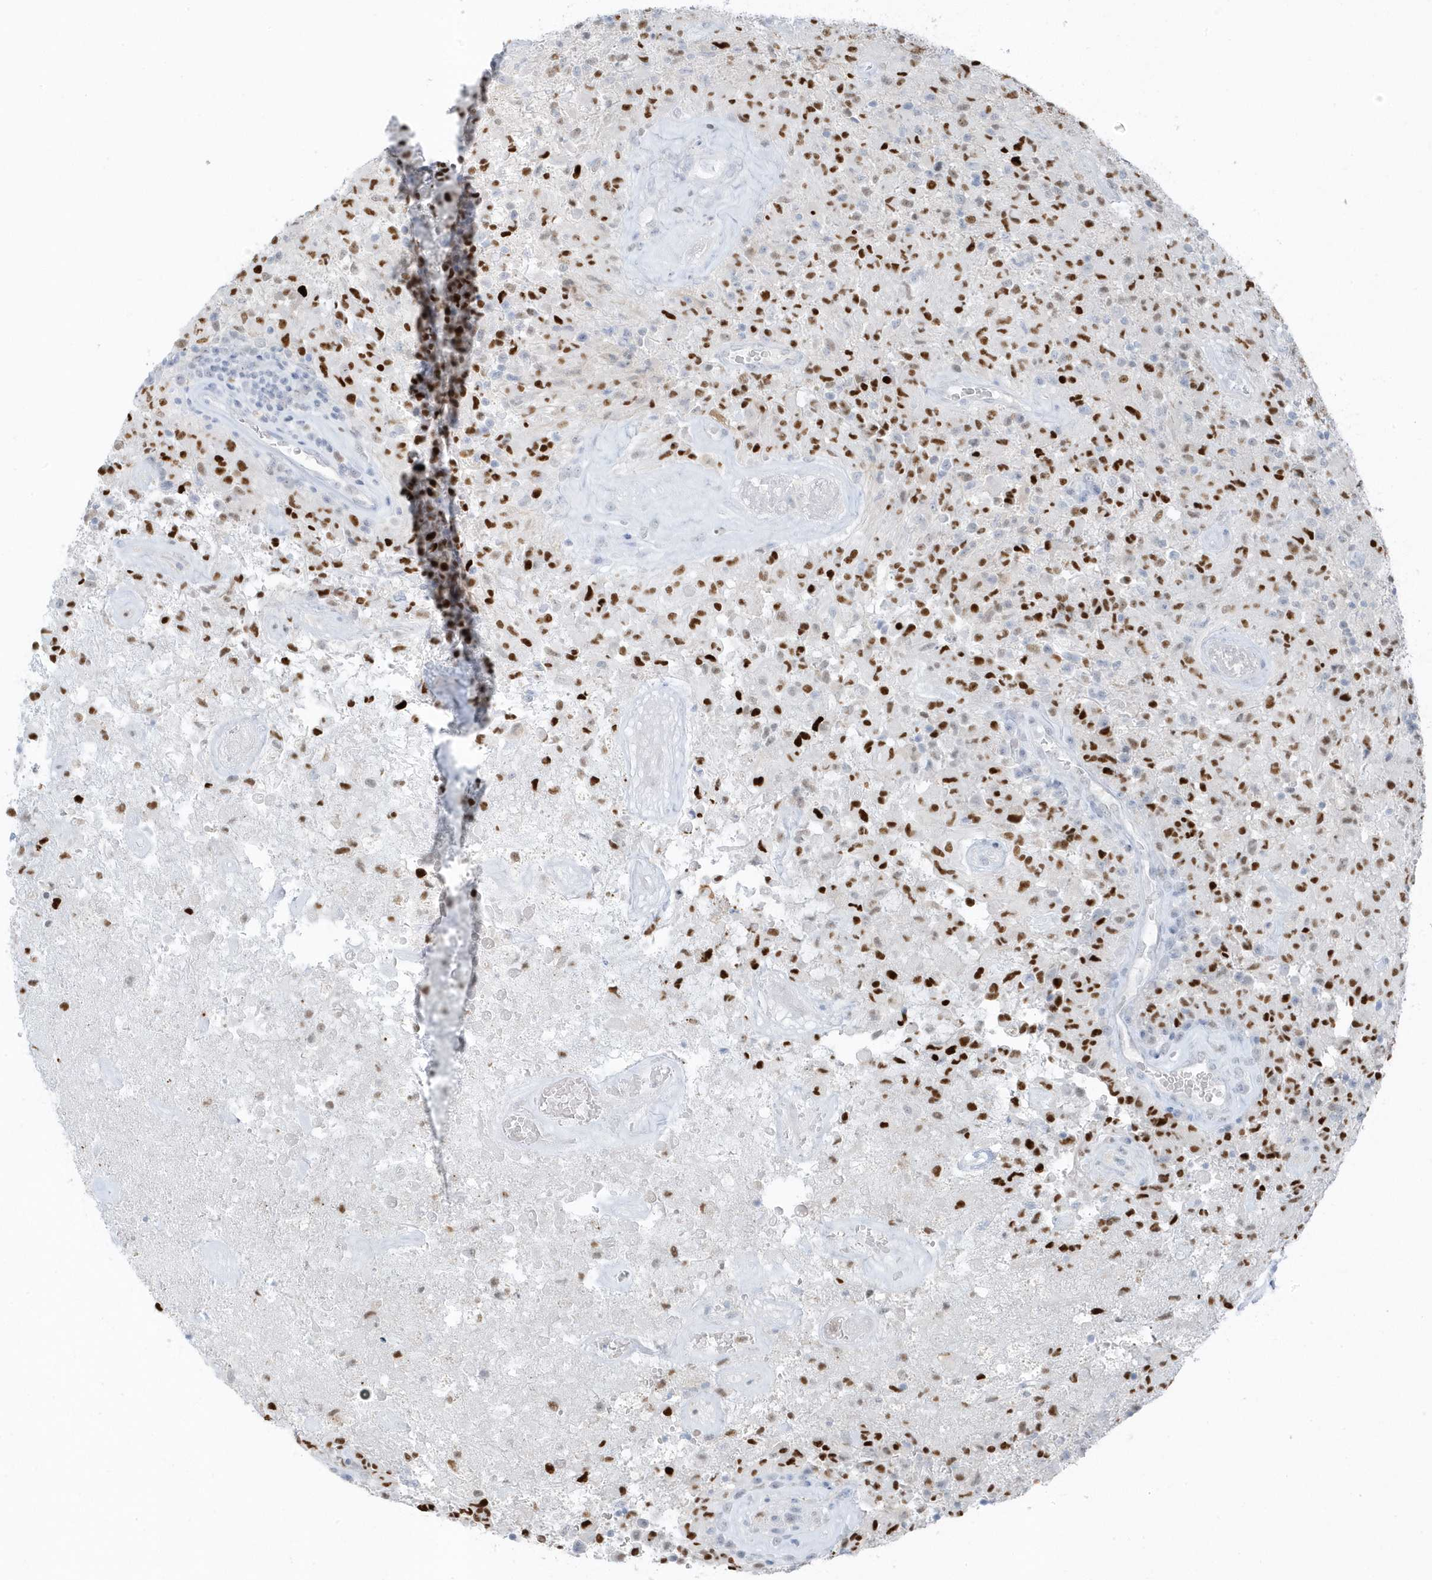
{"staining": {"intensity": "moderate", "quantity": "25%-75%", "location": "nuclear"}, "tissue": "glioma", "cell_type": "Tumor cells", "image_type": "cancer", "snomed": [{"axis": "morphology", "description": "Glioma, malignant, High grade"}, {"axis": "topography", "description": "Brain"}], "caption": "Malignant high-grade glioma stained with a protein marker displays moderate staining in tumor cells.", "gene": "SMIM34", "patient": {"sex": "female", "age": 57}}